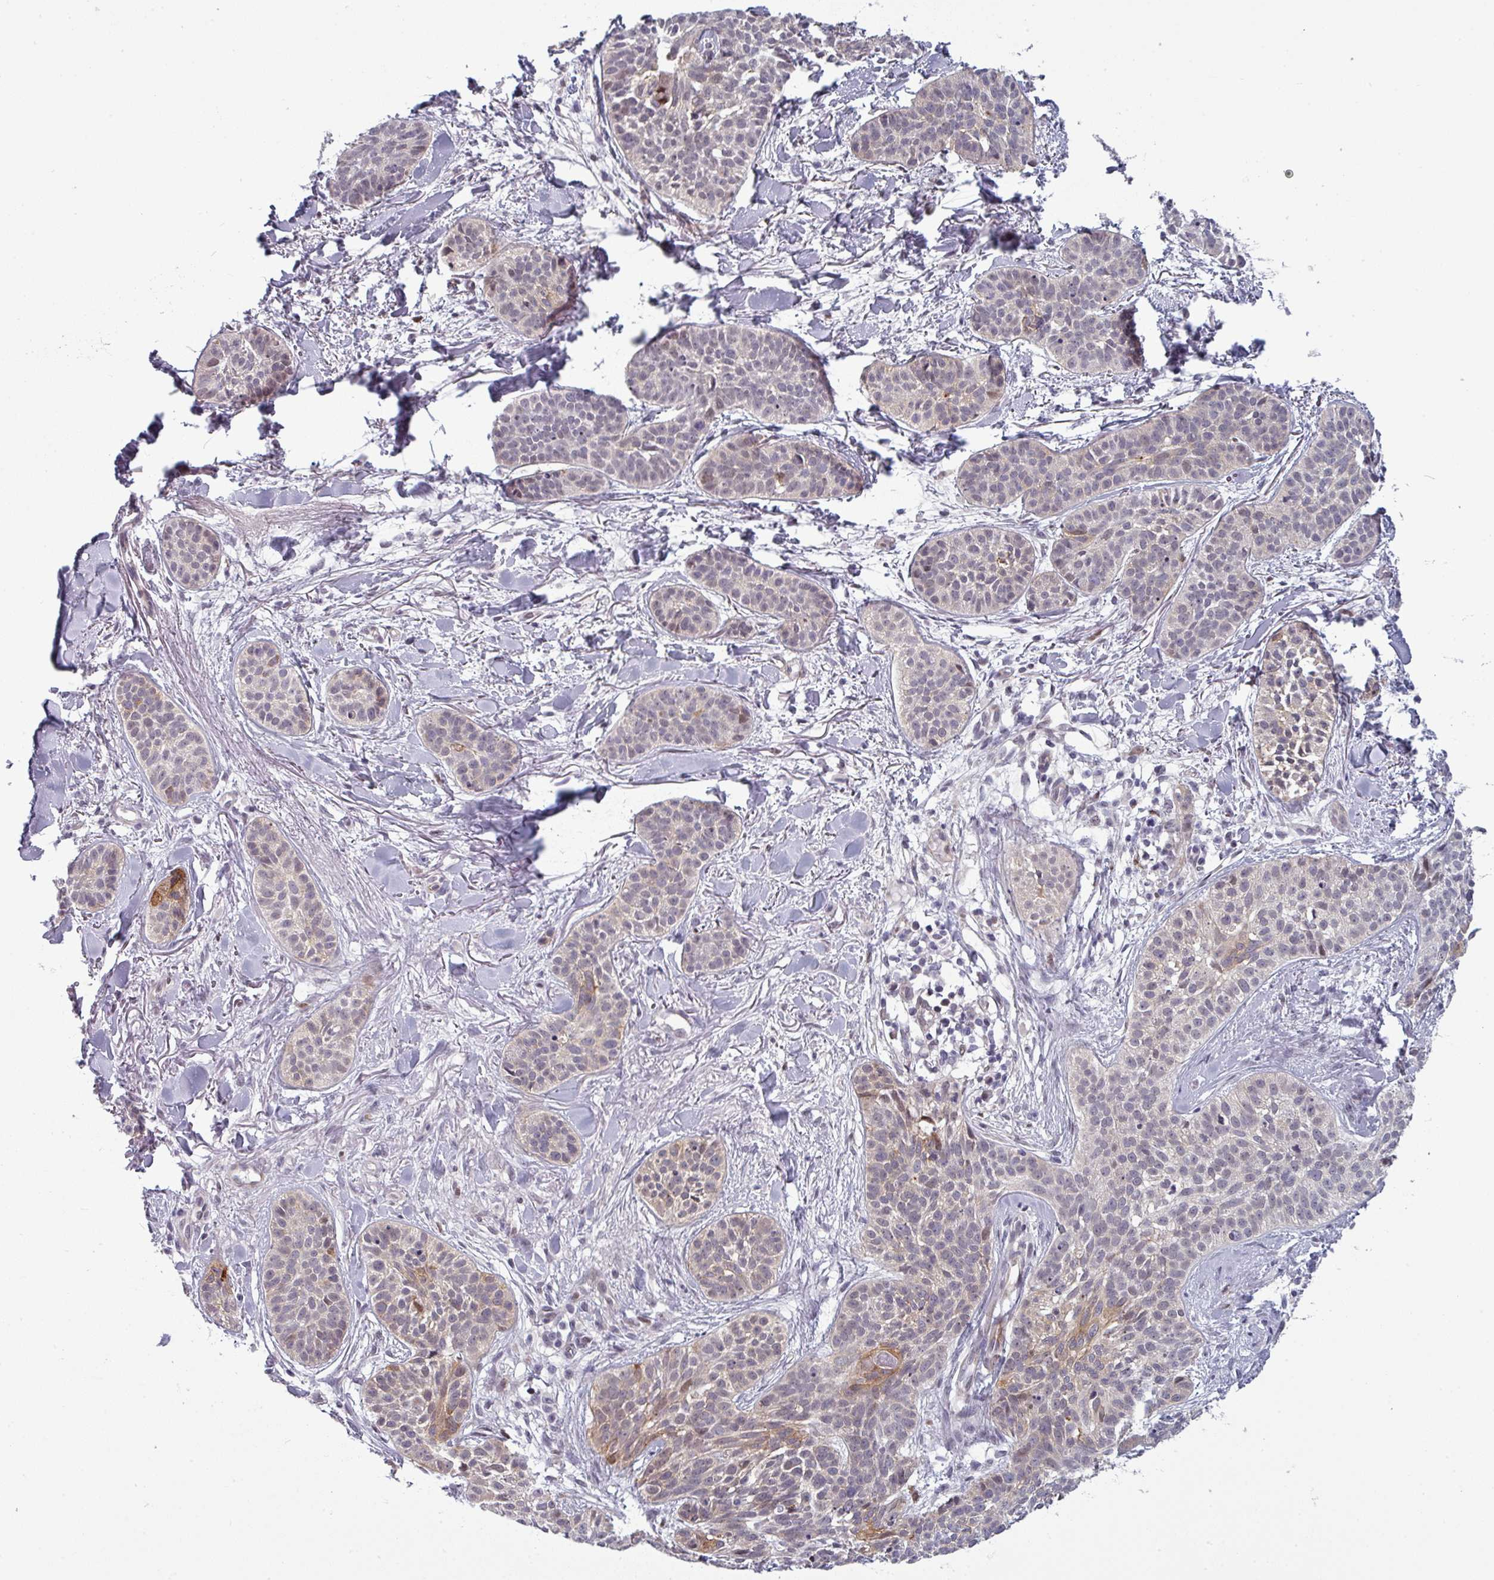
{"staining": {"intensity": "weak", "quantity": "<25%", "location": "cytoplasmic/membranous,nuclear"}, "tissue": "skin cancer", "cell_type": "Tumor cells", "image_type": "cancer", "snomed": [{"axis": "morphology", "description": "Basal cell carcinoma"}, {"axis": "topography", "description": "Skin"}], "caption": "Tumor cells are negative for brown protein staining in basal cell carcinoma (skin).", "gene": "PRAMEF12", "patient": {"sex": "male", "age": 52}}